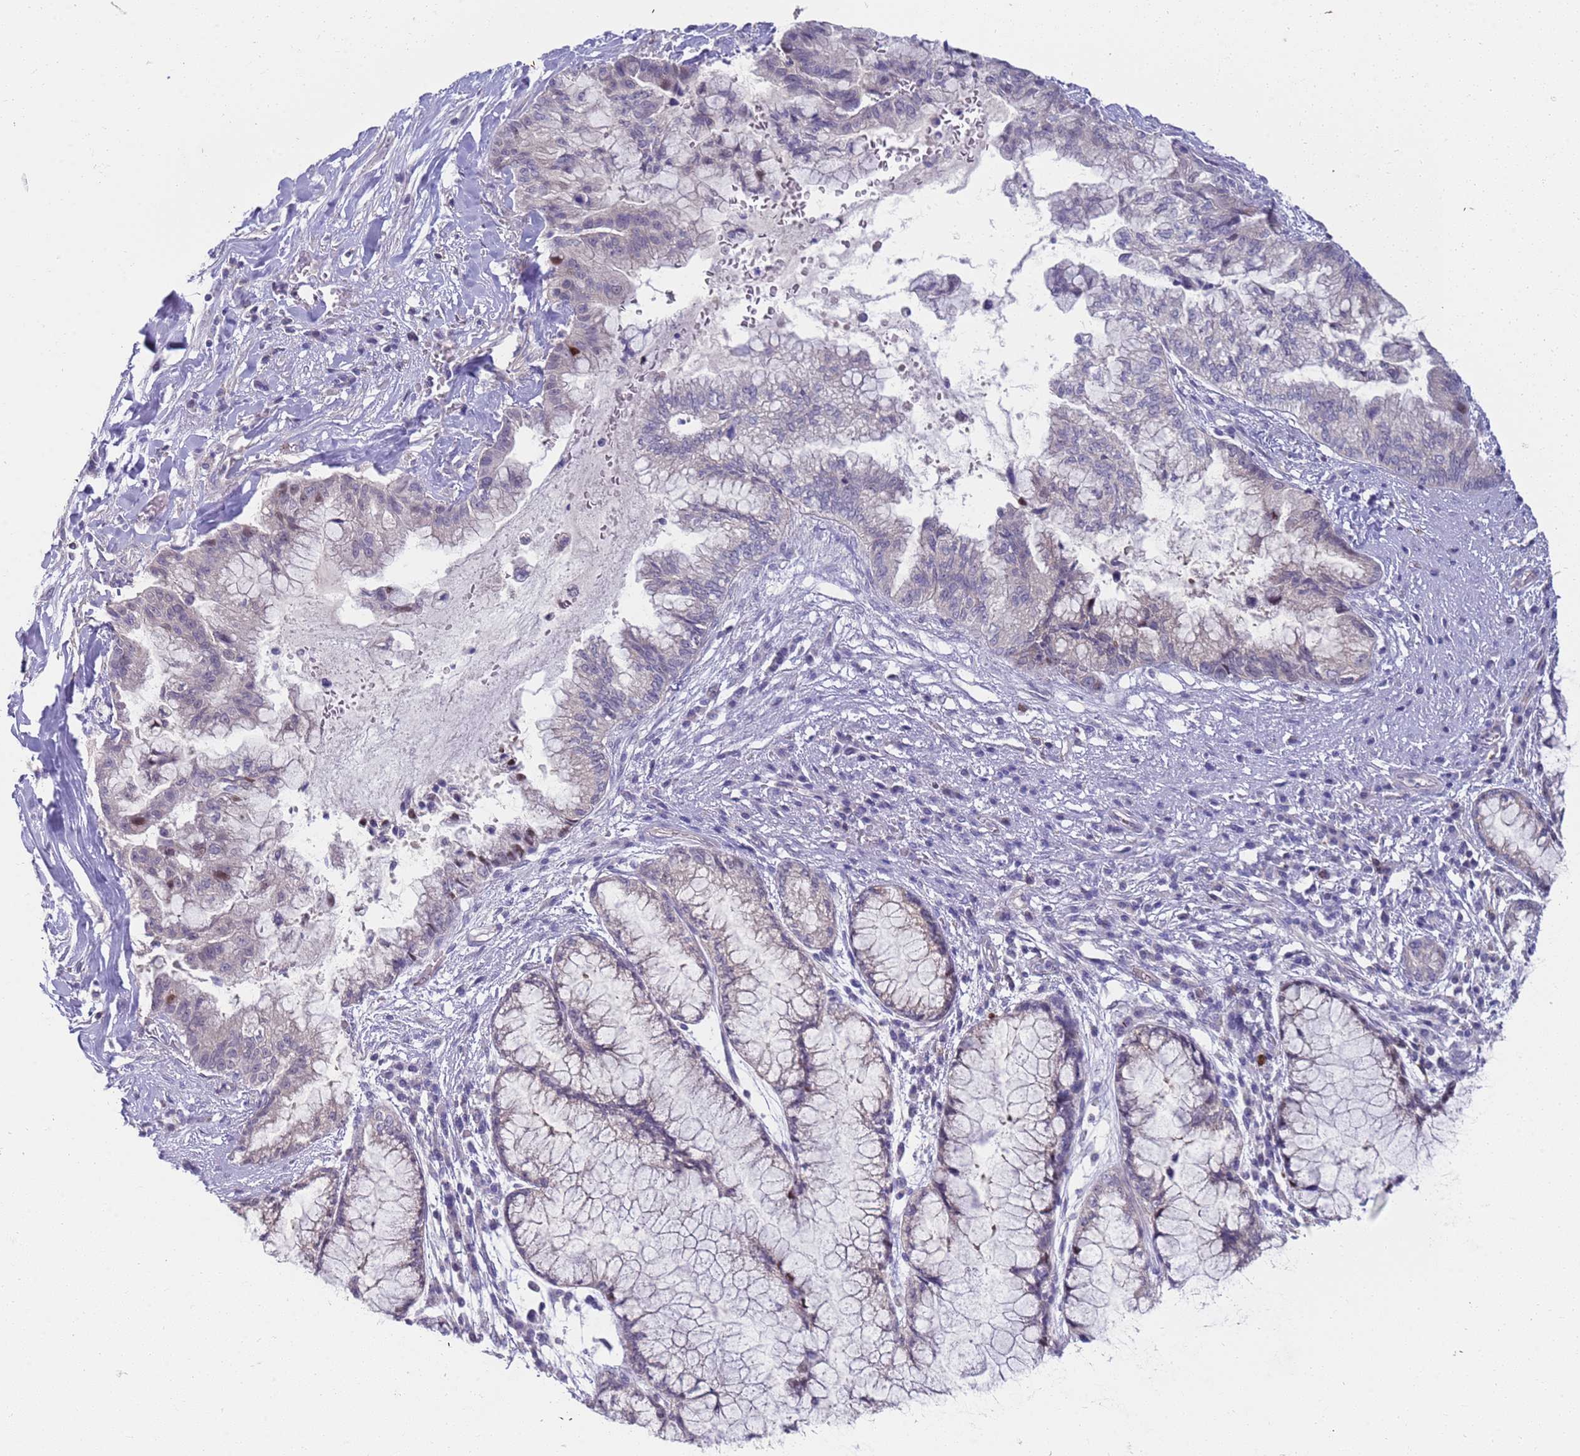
{"staining": {"intensity": "negative", "quantity": "none", "location": "none"}, "tissue": "pancreatic cancer", "cell_type": "Tumor cells", "image_type": "cancer", "snomed": [{"axis": "morphology", "description": "Adenocarcinoma, NOS"}, {"axis": "topography", "description": "Pancreas"}], "caption": "A photomicrograph of human adenocarcinoma (pancreatic) is negative for staining in tumor cells. The staining was performed using DAB to visualize the protein expression in brown, while the nuclei were stained in blue with hematoxylin (Magnification: 20x).", "gene": "STK25", "patient": {"sex": "male", "age": 73}}